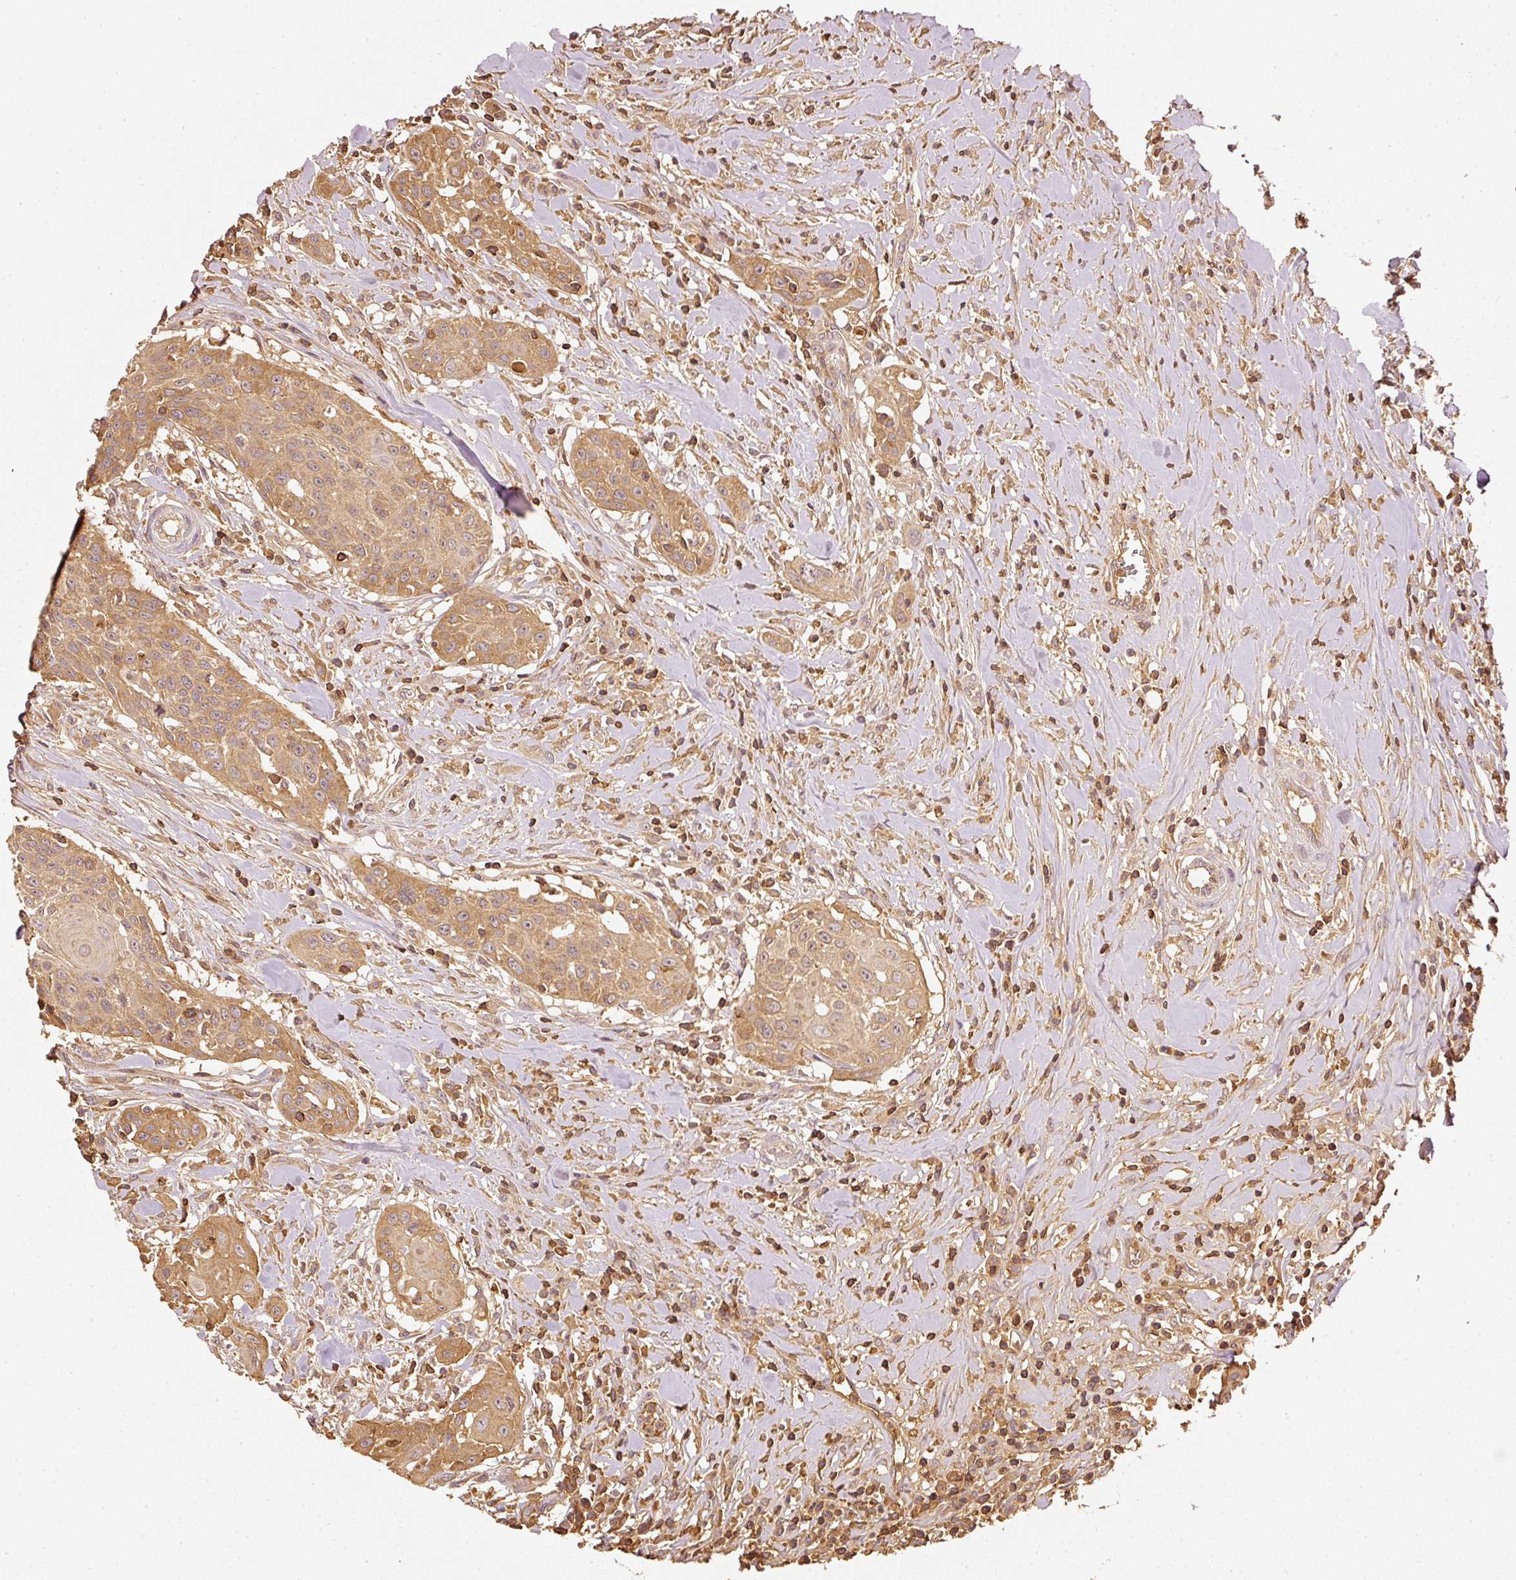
{"staining": {"intensity": "moderate", "quantity": ">75%", "location": "cytoplasmic/membranous"}, "tissue": "head and neck cancer", "cell_type": "Tumor cells", "image_type": "cancer", "snomed": [{"axis": "morphology", "description": "Squamous cell carcinoma, NOS"}, {"axis": "topography", "description": "Lymph node"}, {"axis": "topography", "description": "Salivary gland"}, {"axis": "topography", "description": "Head-Neck"}], "caption": "A brown stain shows moderate cytoplasmic/membranous staining of a protein in human squamous cell carcinoma (head and neck) tumor cells.", "gene": "EVL", "patient": {"sex": "female", "age": 74}}